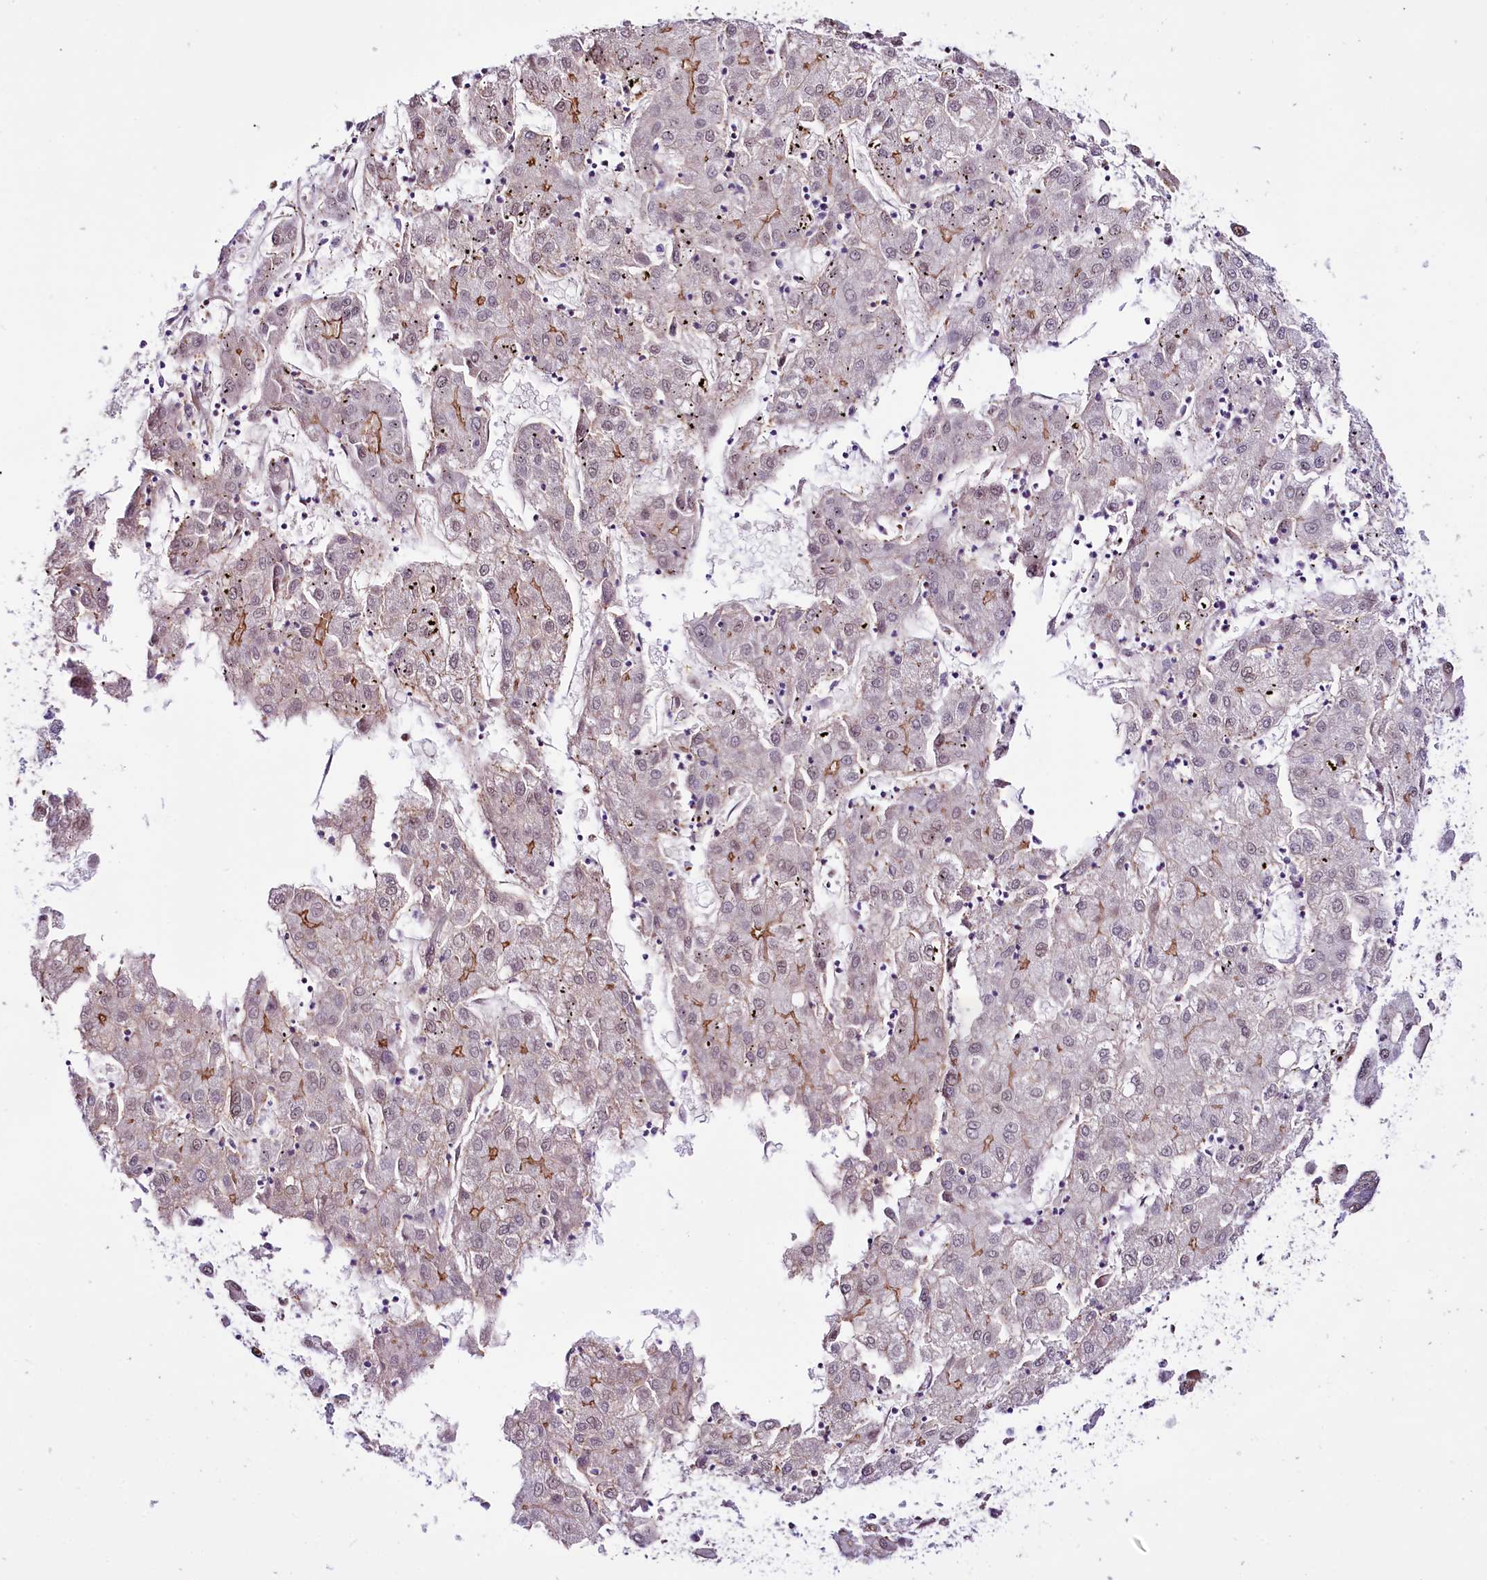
{"staining": {"intensity": "moderate", "quantity": "<25%", "location": "cytoplasmic/membranous"}, "tissue": "liver cancer", "cell_type": "Tumor cells", "image_type": "cancer", "snomed": [{"axis": "morphology", "description": "Carcinoma, Hepatocellular, NOS"}, {"axis": "topography", "description": "Liver"}], "caption": "DAB immunohistochemical staining of human liver cancer reveals moderate cytoplasmic/membranous protein expression in approximately <25% of tumor cells. Using DAB (brown) and hematoxylin (blue) stains, captured at high magnification using brightfield microscopy.", "gene": "ST7", "patient": {"sex": "male", "age": 72}}